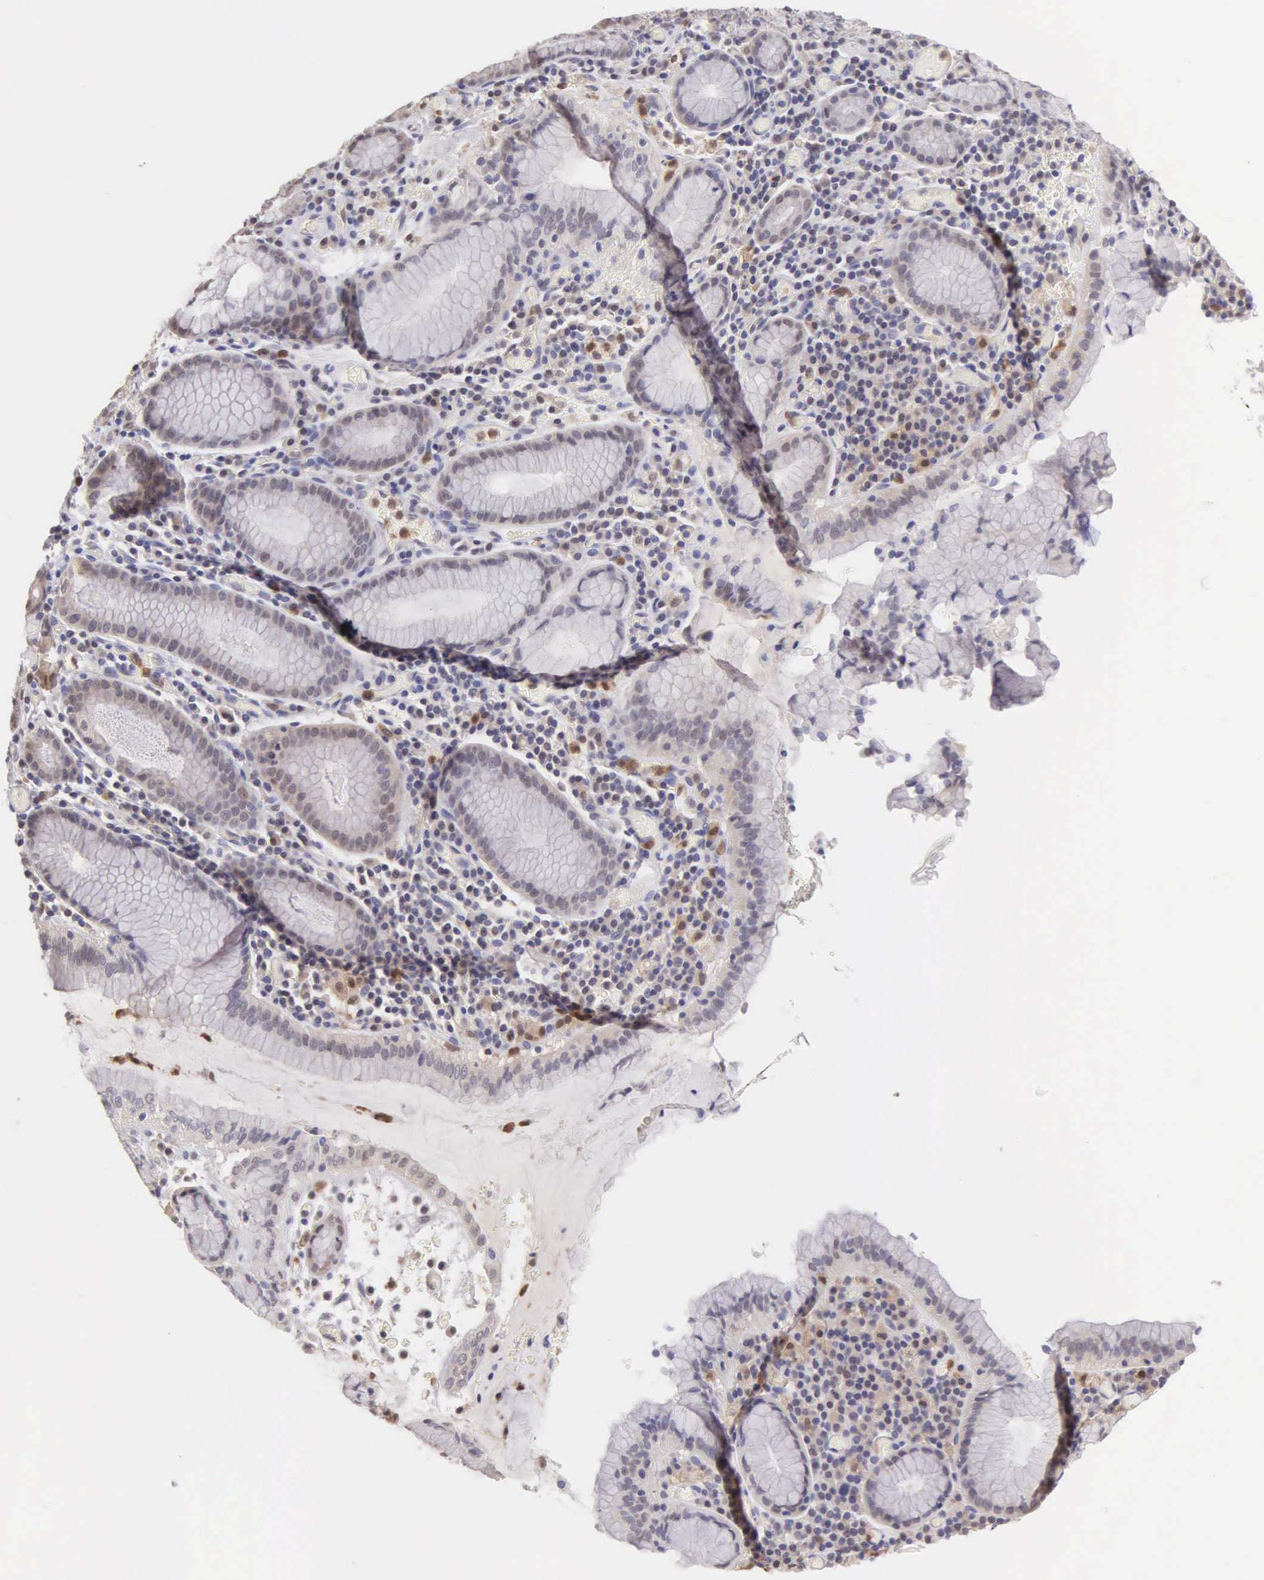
{"staining": {"intensity": "weak", "quantity": "25%-75%", "location": "cytoplasmic/membranous"}, "tissue": "stomach cancer", "cell_type": "Tumor cells", "image_type": "cancer", "snomed": [{"axis": "morphology", "description": "Adenocarcinoma, NOS"}, {"axis": "topography", "description": "Stomach, lower"}], "caption": "Immunohistochemical staining of human adenocarcinoma (stomach) reveals weak cytoplasmic/membranous protein staining in approximately 25%-75% of tumor cells.", "gene": "BID", "patient": {"sex": "male", "age": 88}}